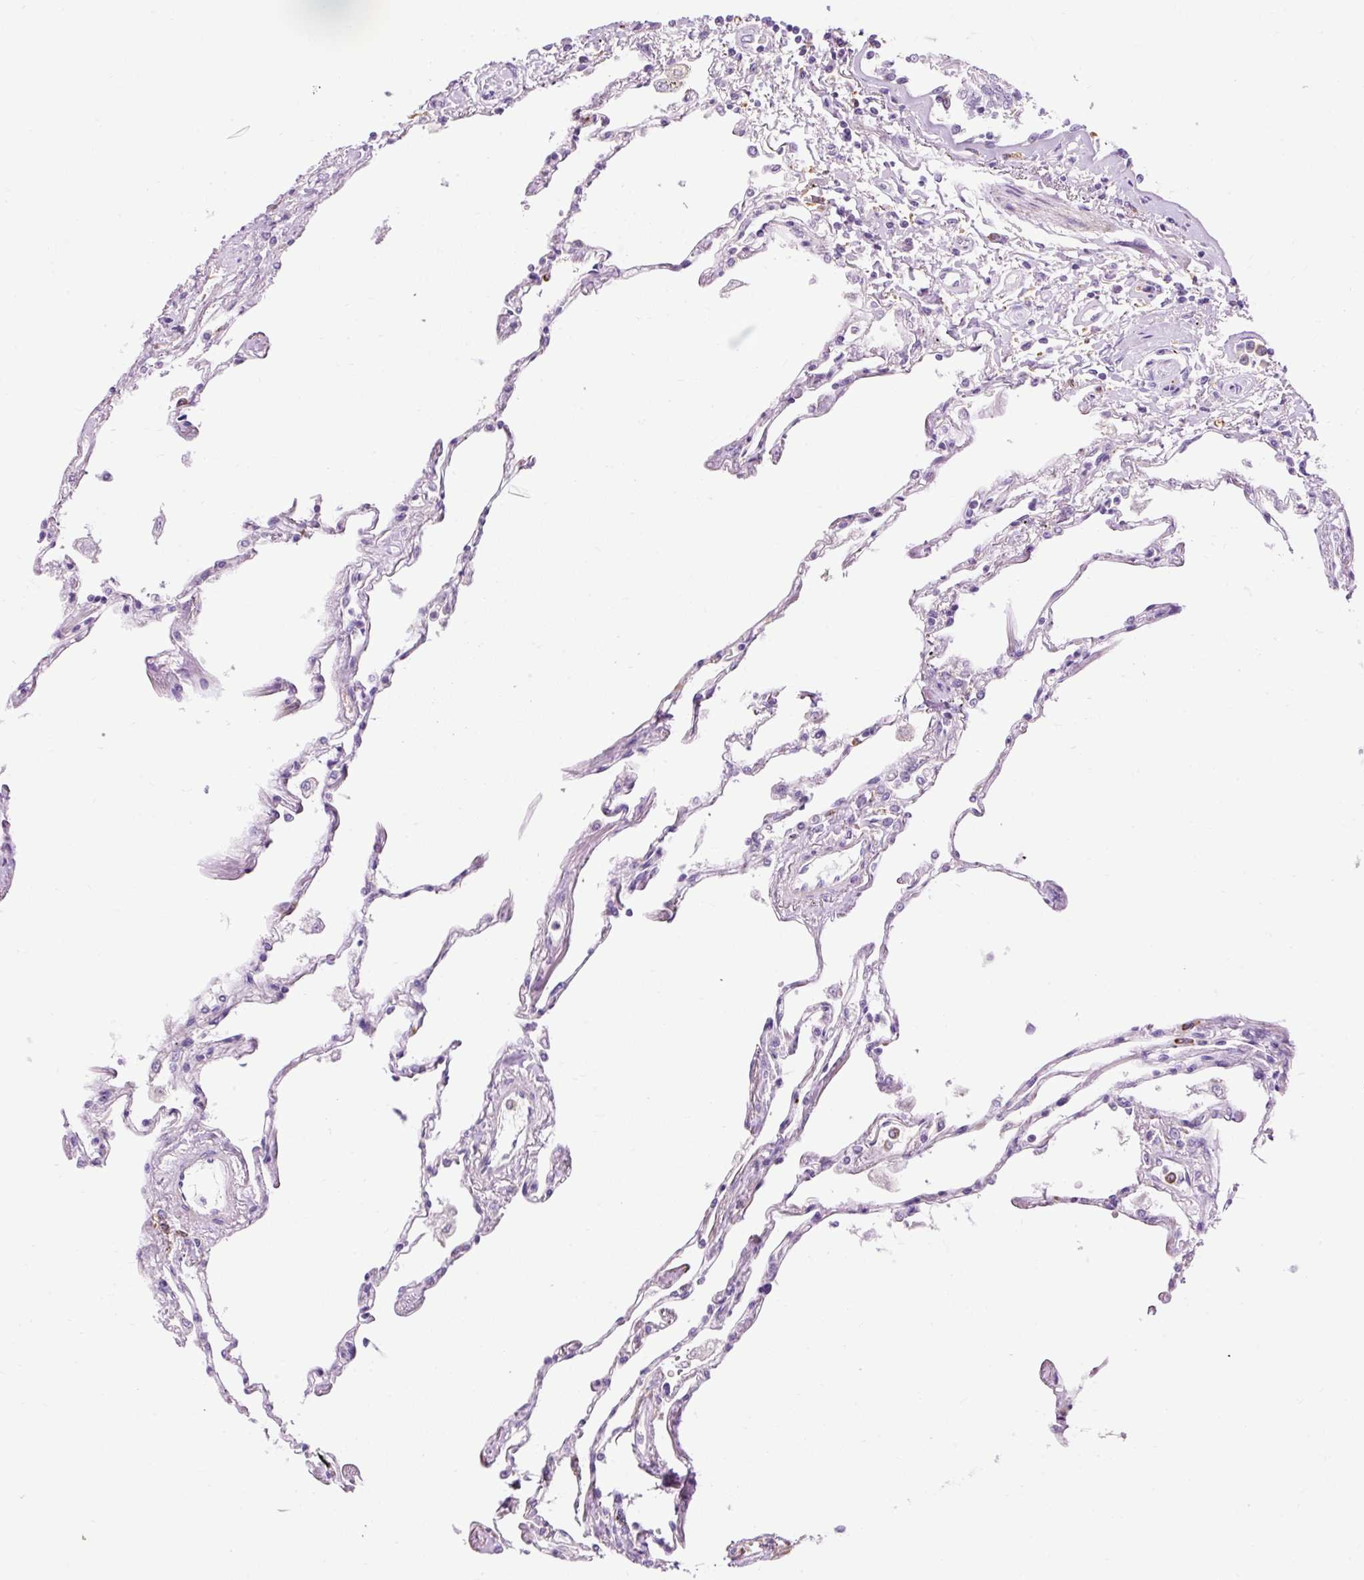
{"staining": {"intensity": "weak", "quantity": "25%-75%", "location": "nuclear"}, "tissue": "lung", "cell_type": "Alveolar cells", "image_type": "normal", "snomed": [{"axis": "morphology", "description": "Normal tissue, NOS"}, {"axis": "topography", "description": "Lung"}], "caption": "Protein analysis of normal lung demonstrates weak nuclear expression in approximately 25%-75% of alveolar cells. (DAB (3,3'-diaminobenzidine) = brown stain, brightfield microscopy at high magnification).", "gene": "LY86", "patient": {"sex": "female", "age": 67}}